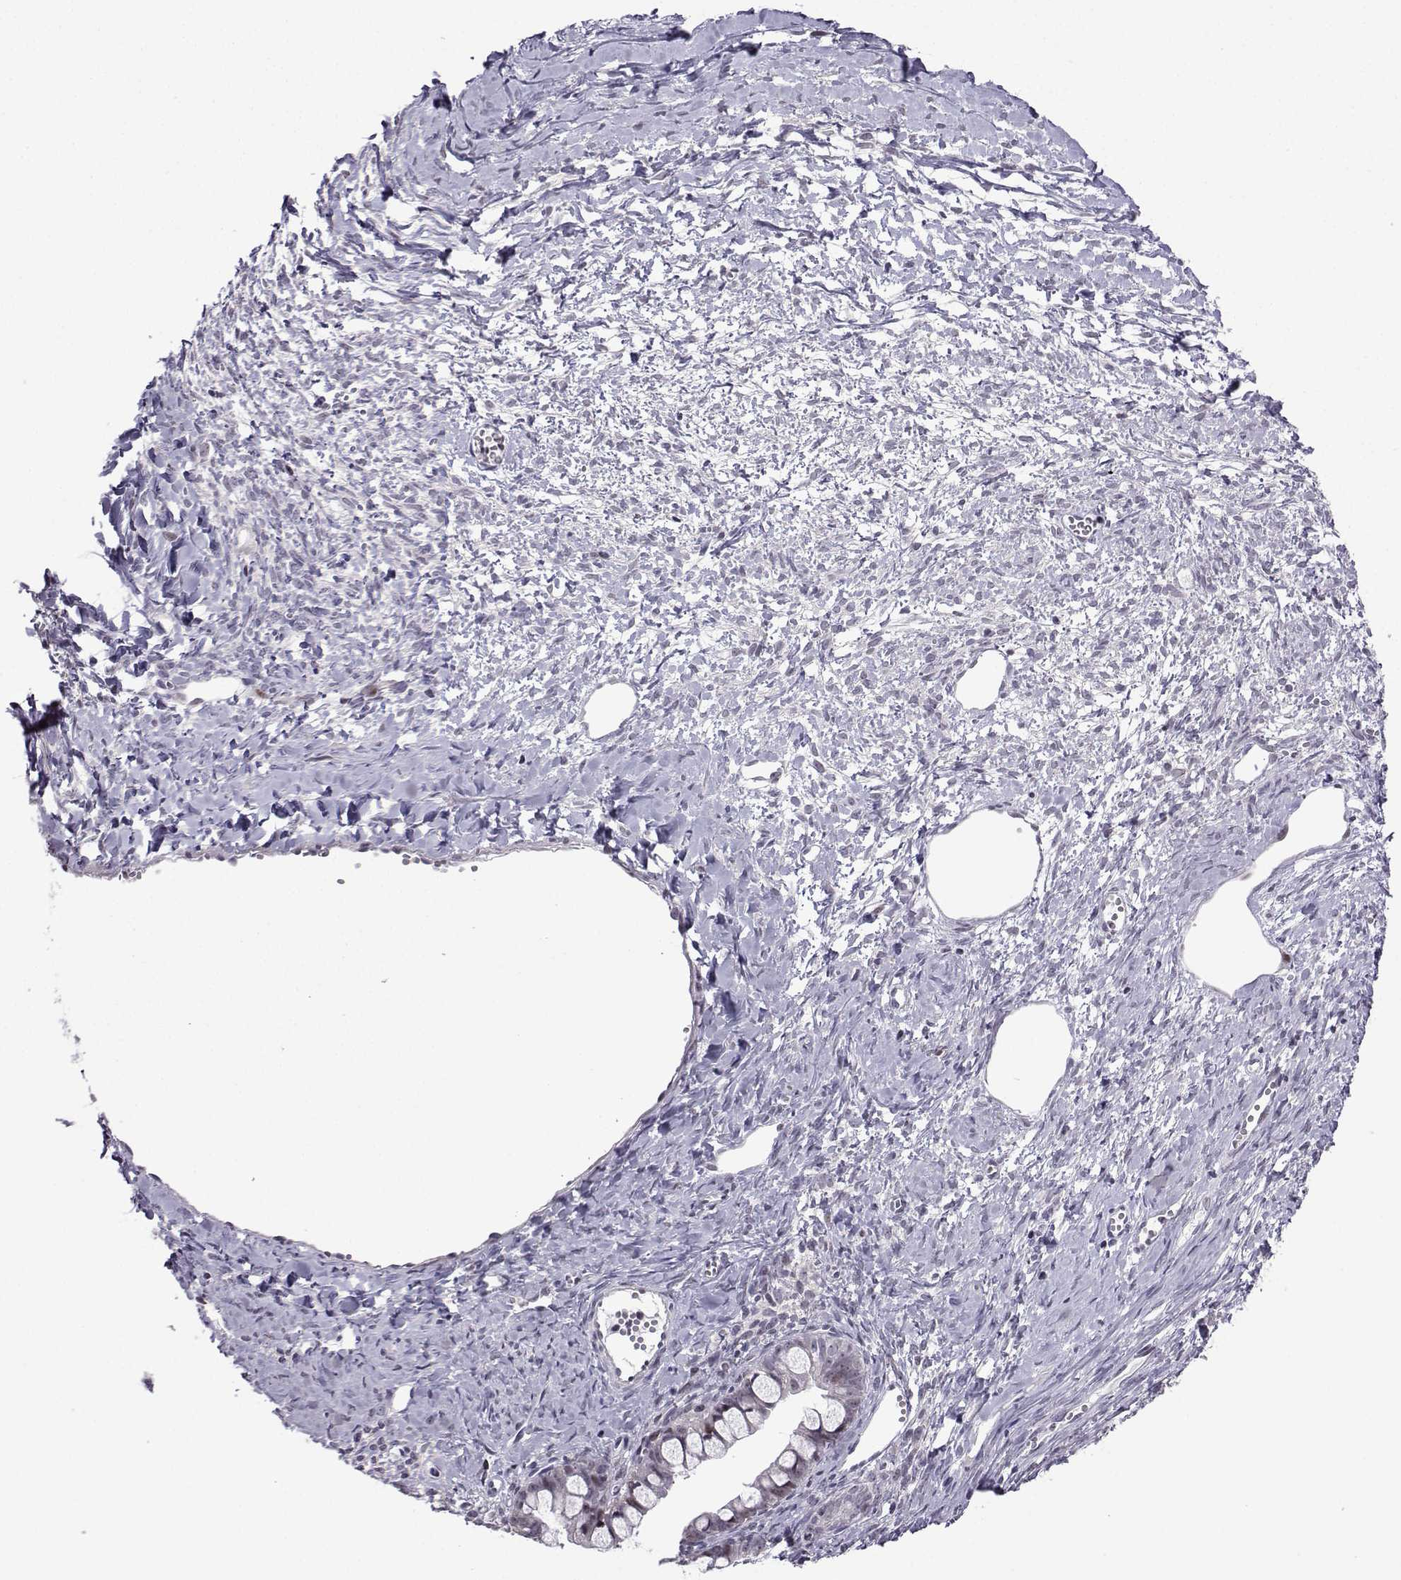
{"staining": {"intensity": "moderate", "quantity": "<25%", "location": "cytoplasmic/membranous"}, "tissue": "ovarian cancer", "cell_type": "Tumor cells", "image_type": "cancer", "snomed": [{"axis": "morphology", "description": "Cystadenocarcinoma, mucinous, NOS"}, {"axis": "topography", "description": "Ovary"}], "caption": "This histopathology image reveals ovarian cancer (mucinous cystadenocarcinoma) stained with immunohistochemistry (IHC) to label a protein in brown. The cytoplasmic/membranous of tumor cells show moderate positivity for the protein. Nuclei are counter-stained blue.", "gene": "FGF3", "patient": {"sex": "female", "age": 63}}